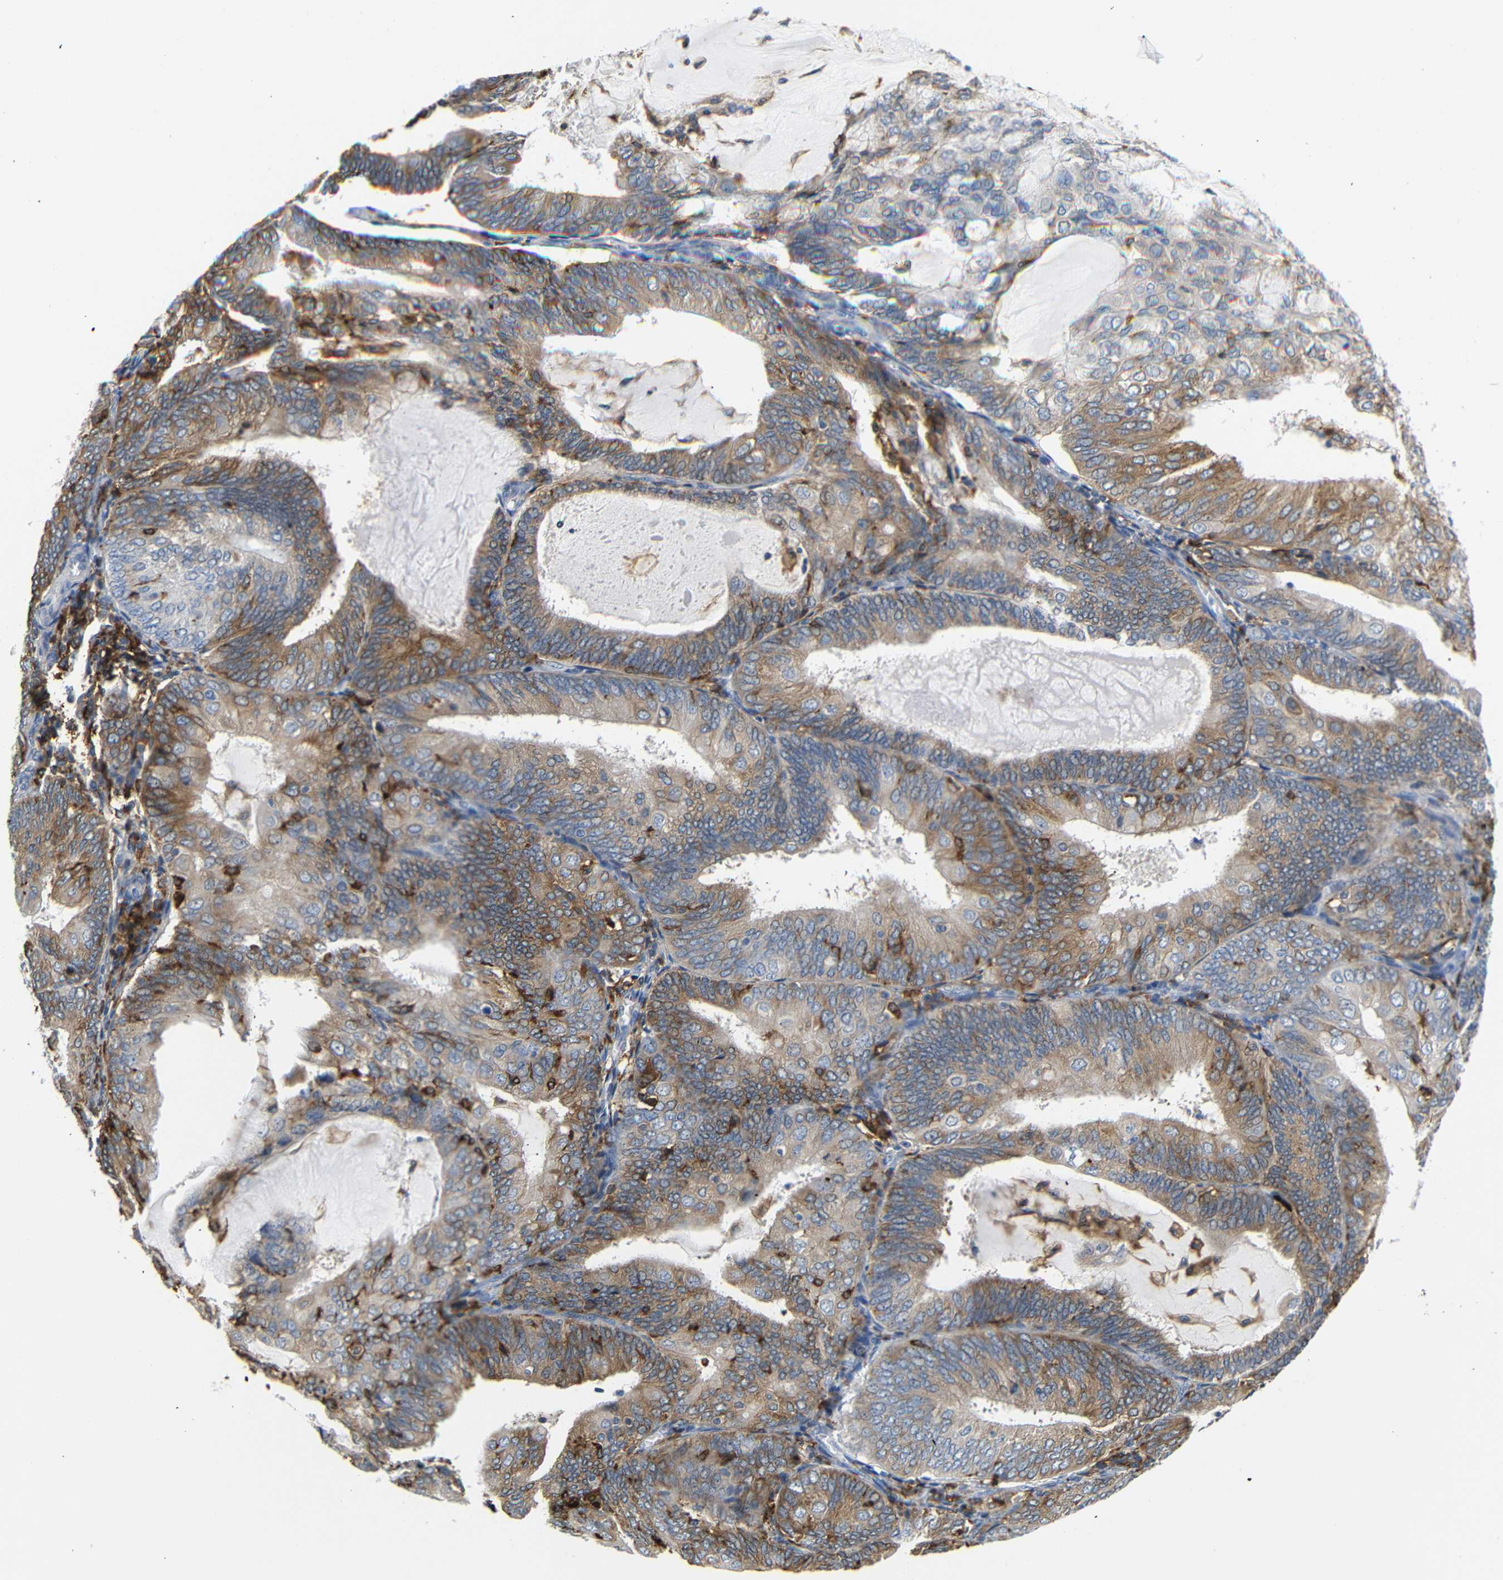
{"staining": {"intensity": "moderate", "quantity": "25%-75%", "location": "cytoplasmic/membranous"}, "tissue": "endometrial cancer", "cell_type": "Tumor cells", "image_type": "cancer", "snomed": [{"axis": "morphology", "description": "Adenocarcinoma, NOS"}, {"axis": "topography", "description": "Endometrium"}], "caption": "Immunohistochemical staining of endometrial adenocarcinoma shows medium levels of moderate cytoplasmic/membranous expression in about 25%-75% of tumor cells.", "gene": "HLA-DQB1", "patient": {"sex": "female", "age": 81}}